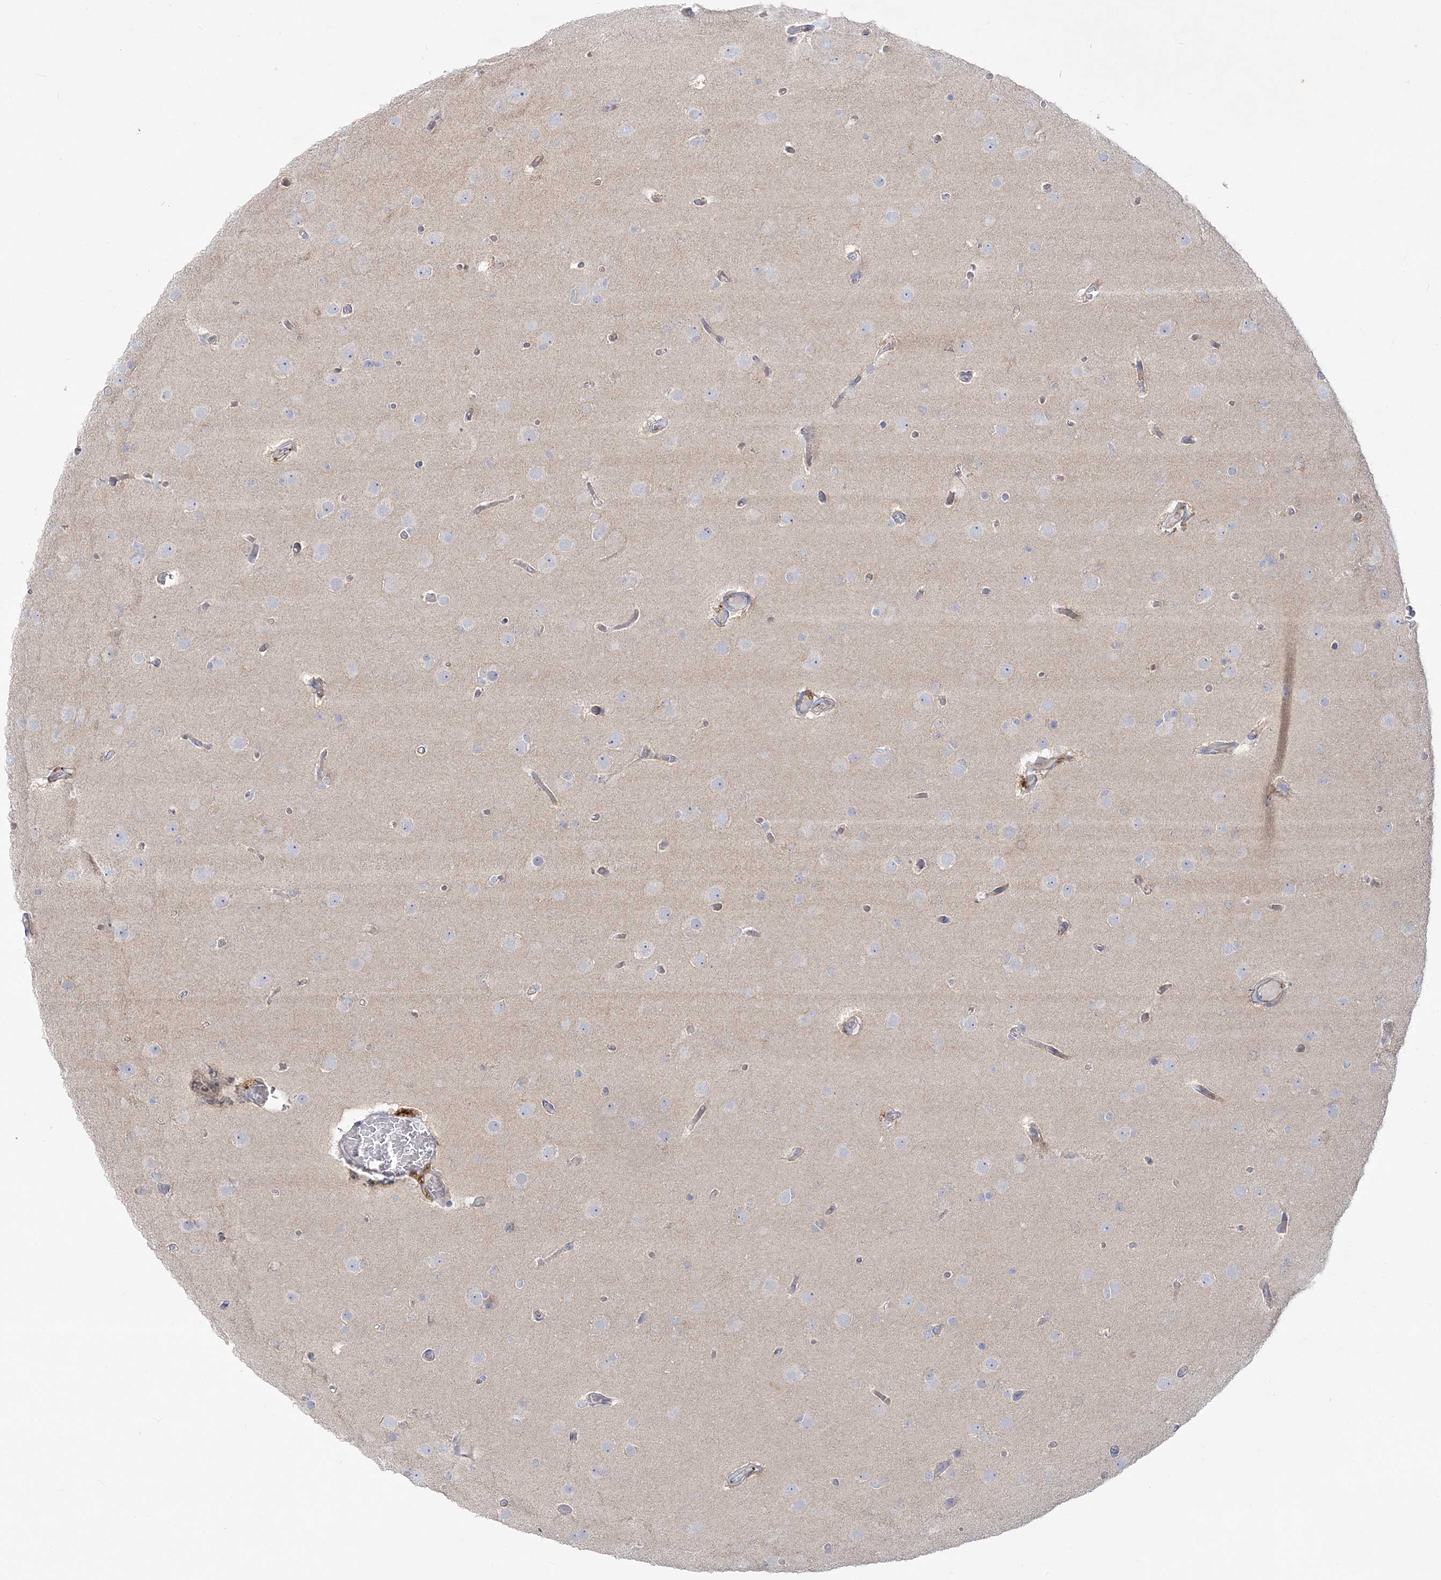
{"staining": {"intensity": "negative", "quantity": "none", "location": "none"}, "tissue": "glioma", "cell_type": "Tumor cells", "image_type": "cancer", "snomed": [{"axis": "morphology", "description": "Glioma, malignant, High grade"}, {"axis": "topography", "description": "Cerebral cortex"}], "caption": "Immunohistochemical staining of malignant high-grade glioma shows no significant staining in tumor cells.", "gene": "GPAT2", "patient": {"sex": "female", "age": 36}}